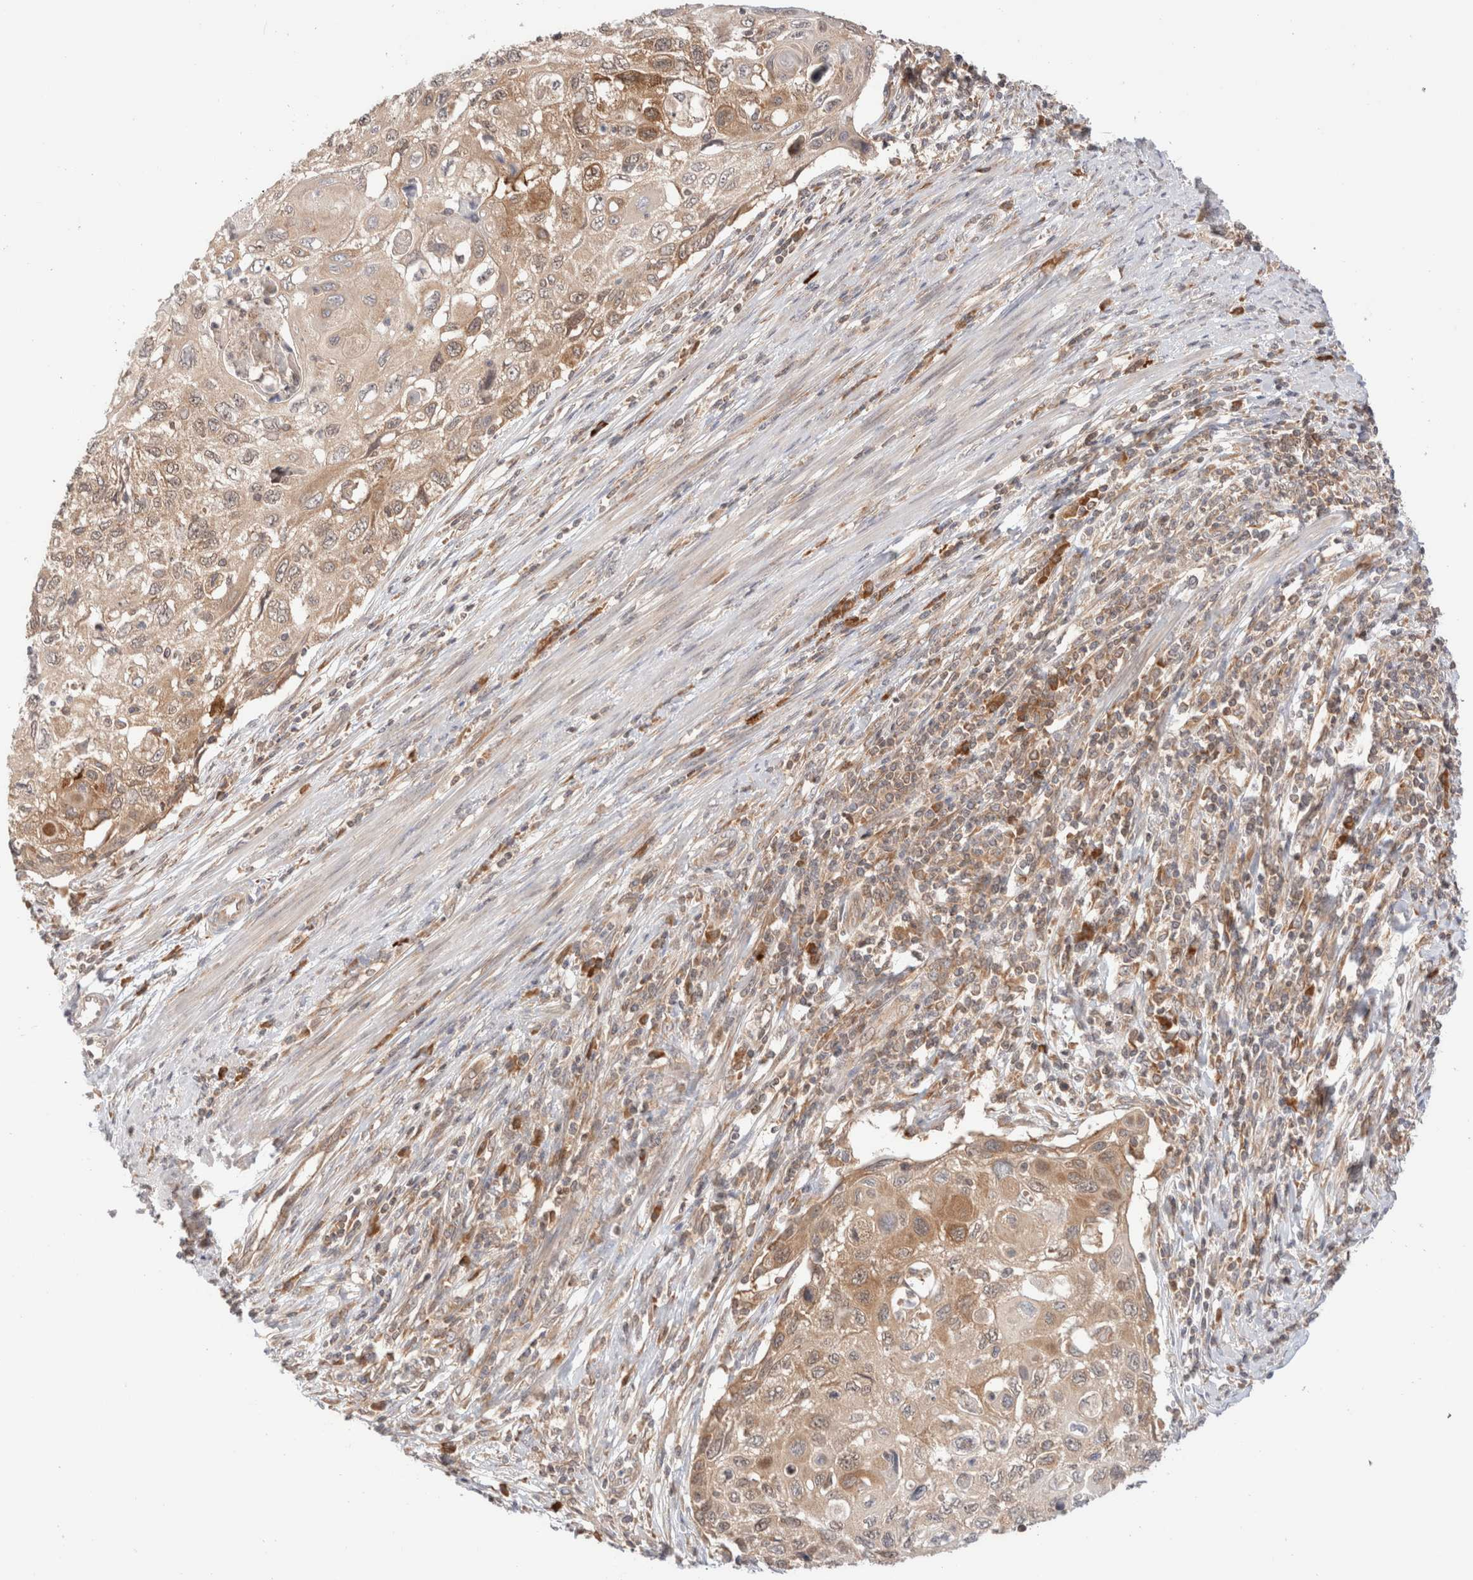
{"staining": {"intensity": "weak", "quantity": ">75%", "location": "cytoplasmic/membranous"}, "tissue": "cervical cancer", "cell_type": "Tumor cells", "image_type": "cancer", "snomed": [{"axis": "morphology", "description": "Squamous cell carcinoma, NOS"}, {"axis": "topography", "description": "Cervix"}], "caption": "Brown immunohistochemical staining in human squamous cell carcinoma (cervical) demonstrates weak cytoplasmic/membranous staining in about >75% of tumor cells.", "gene": "XKR4", "patient": {"sex": "female", "age": 70}}